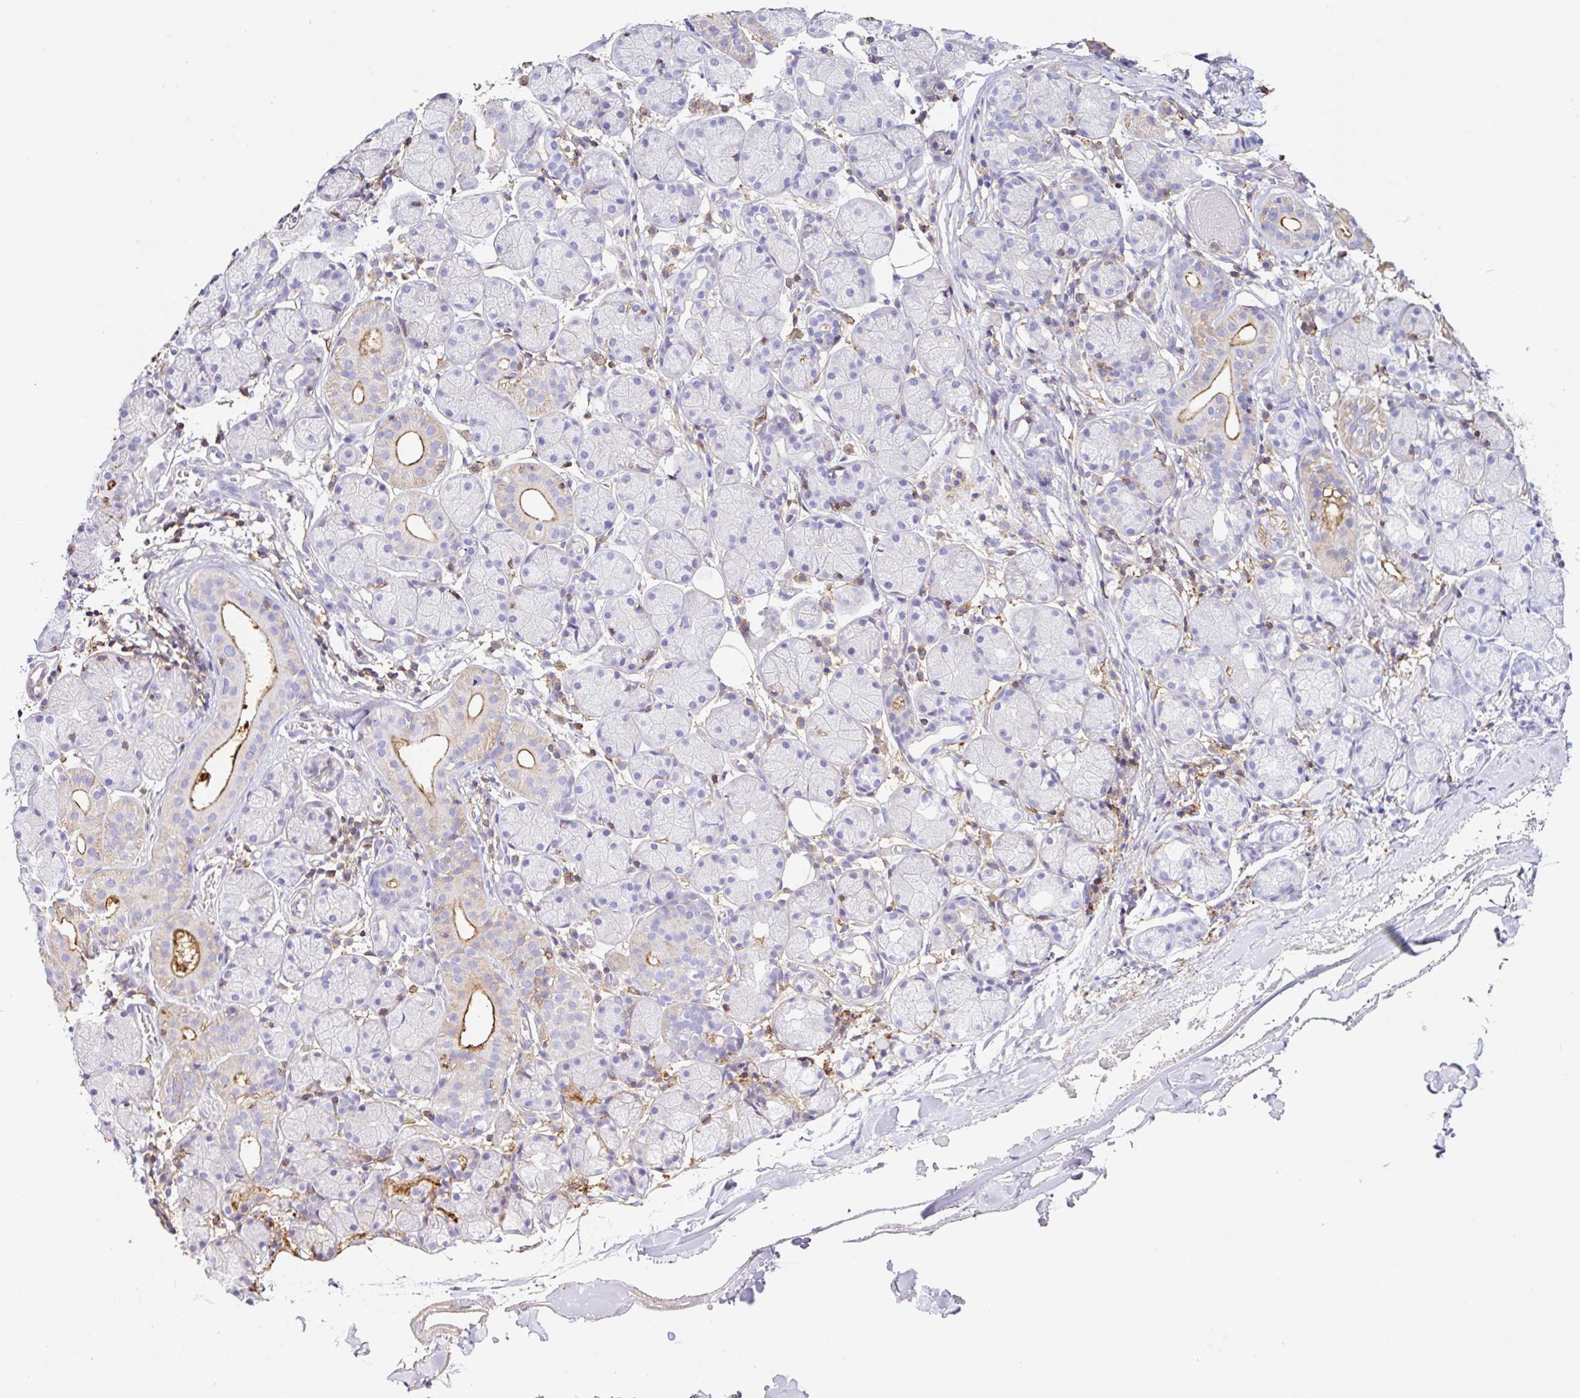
{"staining": {"intensity": "moderate", "quantity": "<25%", "location": "cytoplasmic/membranous"}, "tissue": "salivary gland", "cell_type": "Glandular cells", "image_type": "normal", "snomed": [{"axis": "morphology", "description": "Normal tissue, NOS"}, {"axis": "topography", "description": "Salivary gland"}], "caption": "DAB (3,3'-diaminobenzidine) immunohistochemical staining of unremarkable salivary gland demonstrates moderate cytoplasmic/membranous protein expression in approximately <25% of glandular cells.", "gene": "MTTP", "patient": {"sex": "female", "age": 24}}